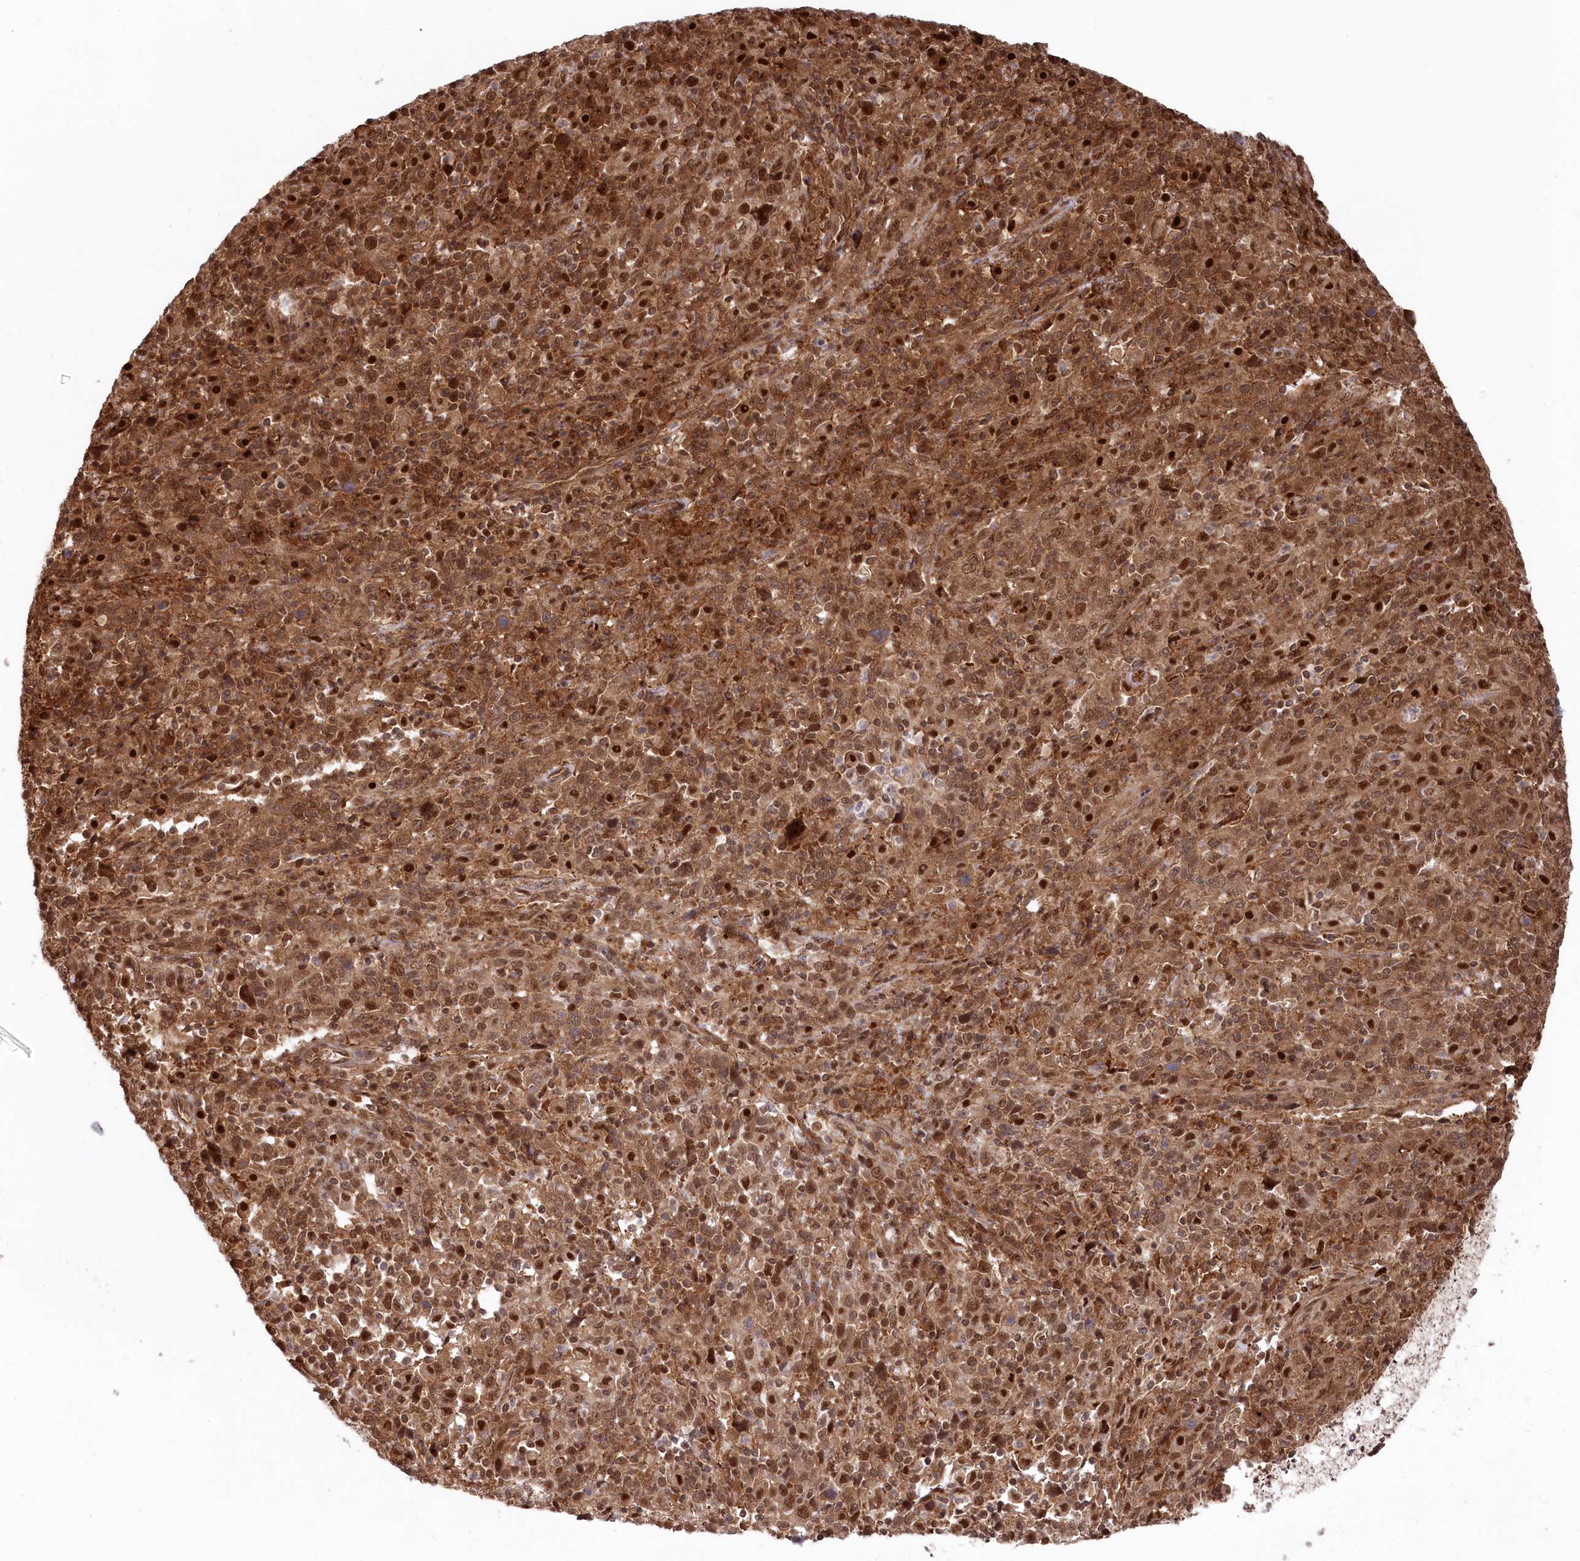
{"staining": {"intensity": "strong", "quantity": ">75%", "location": "cytoplasmic/membranous,nuclear"}, "tissue": "cervical cancer", "cell_type": "Tumor cells", "image_type": "cancer", "snomed": [{"axis": "morphology", "description": "Squamous cell carcinoma, NOS"}, {"axis": "topography", "description": "Cervix"}], "caption": "This is a histology image of immunohistochemistry staining of cervical cancer, which shows strong positivity in the cytoplasmic/membranous and nuclear of tumor cells.", "gene": "PSMA1", "patient": {"sex": "female", "age": 46}}